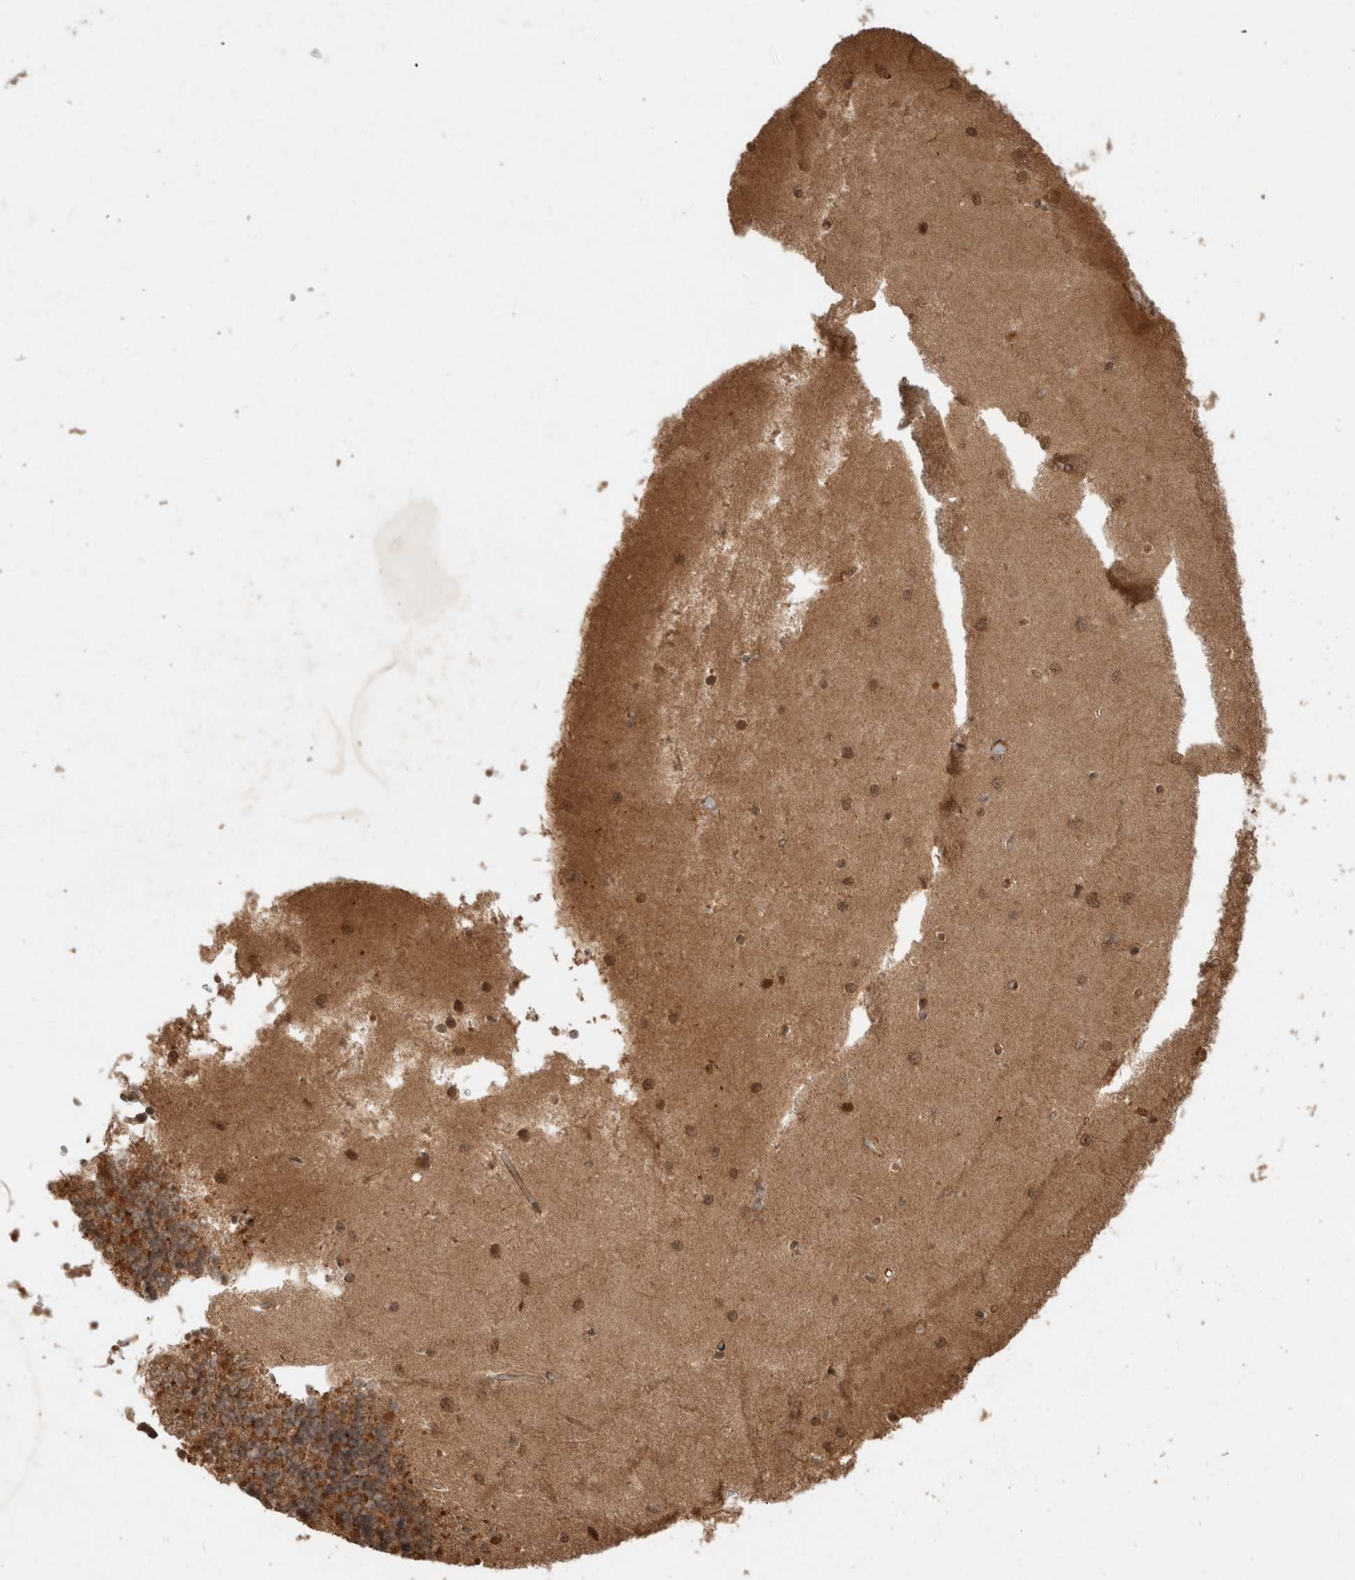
{"staining": {"intensity": "moderate", "quantity": ">75%", "location": "cytoplasmic/membranous"}, "tissue": "cerebellum", "cell_type": "Cells in granular layer", "image_type": "normal", "snomed": [{"axis": "morphology", "description": "Normal tissue, NOS"}, {"axis": "topography", "description": "Cerebellum"}], "caption": "Protein analysis of benign cerebellum displays moderate cytoplasmic/membranous staining in approximately >75% of cells in granular layer. The staining was performed using DAB (3,3'-diaminobenzidine) to visualize the protein expression in brown, while the nuclei were stained in blue with hematoxylin (Magnification: 20x).", "gene": "PITPNC1", "patient": {"sex": "male", "age": 37}}